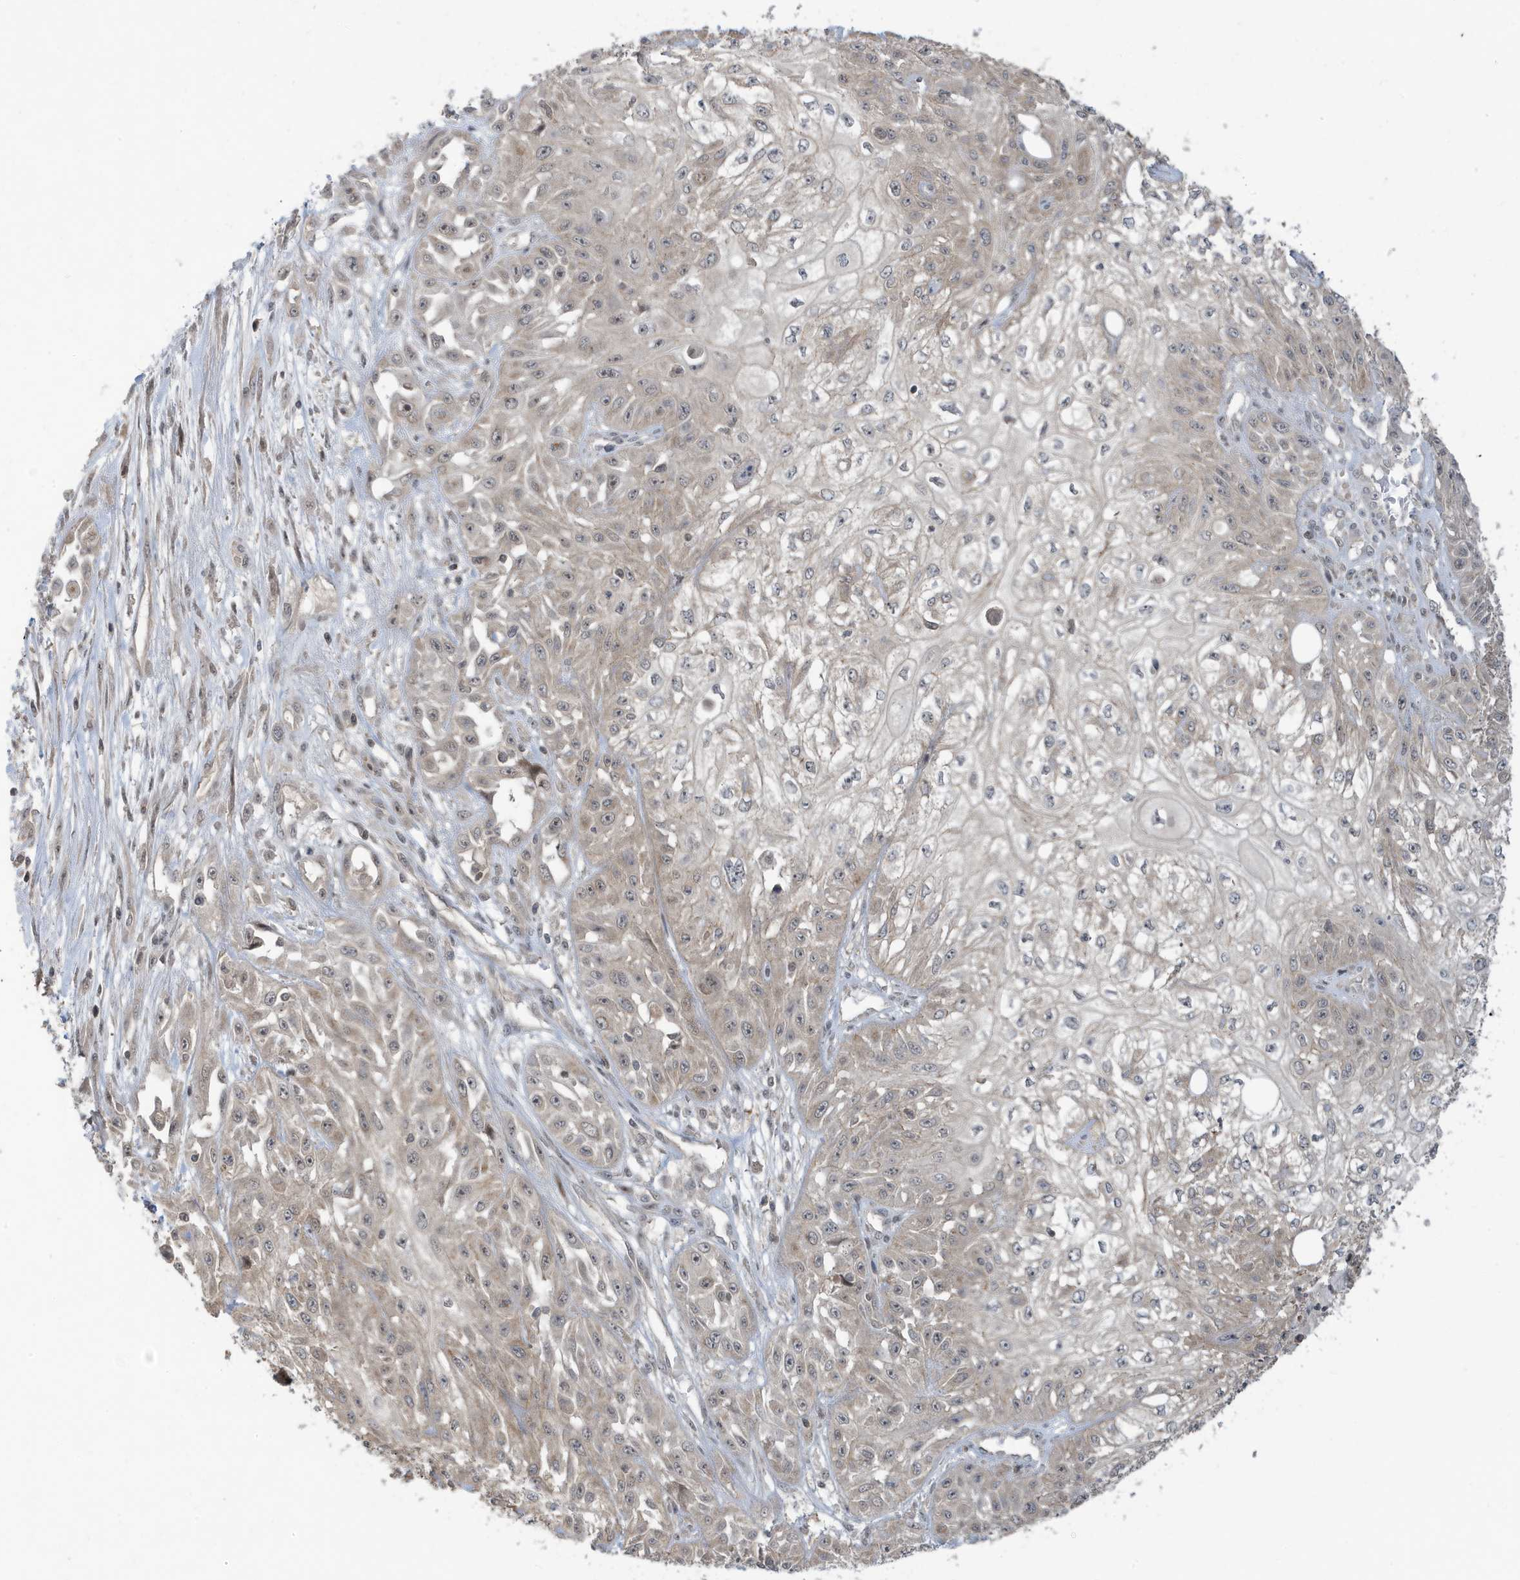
{"staining": {"intensity": "weak", "quantity": "25%-75%", "location": "cytoplasmic/membranous"}, "tissue": "skin cancer", "cell_type": "Tumor cells", "image_type": "cancer", "snomed": [{"axis": "morphology", "description": "Squamous cell carcinoma, NOS"}, {"axis": "morphology", "description": "Squamous cell carcinoma, metastatic, NOS"}, {"axis": "topography", "description": "Skin"}, {"axis": "topography", "description": "Lymph node"}], "caption": "A low amount of weak cytoplasmic/membranous expression is identified in about 25%-75% of tumor cells in squamous cell carcinoma (skin) tissue.", "gene": "PRRT3", "patient": {"sex": "male", "age": 75}}